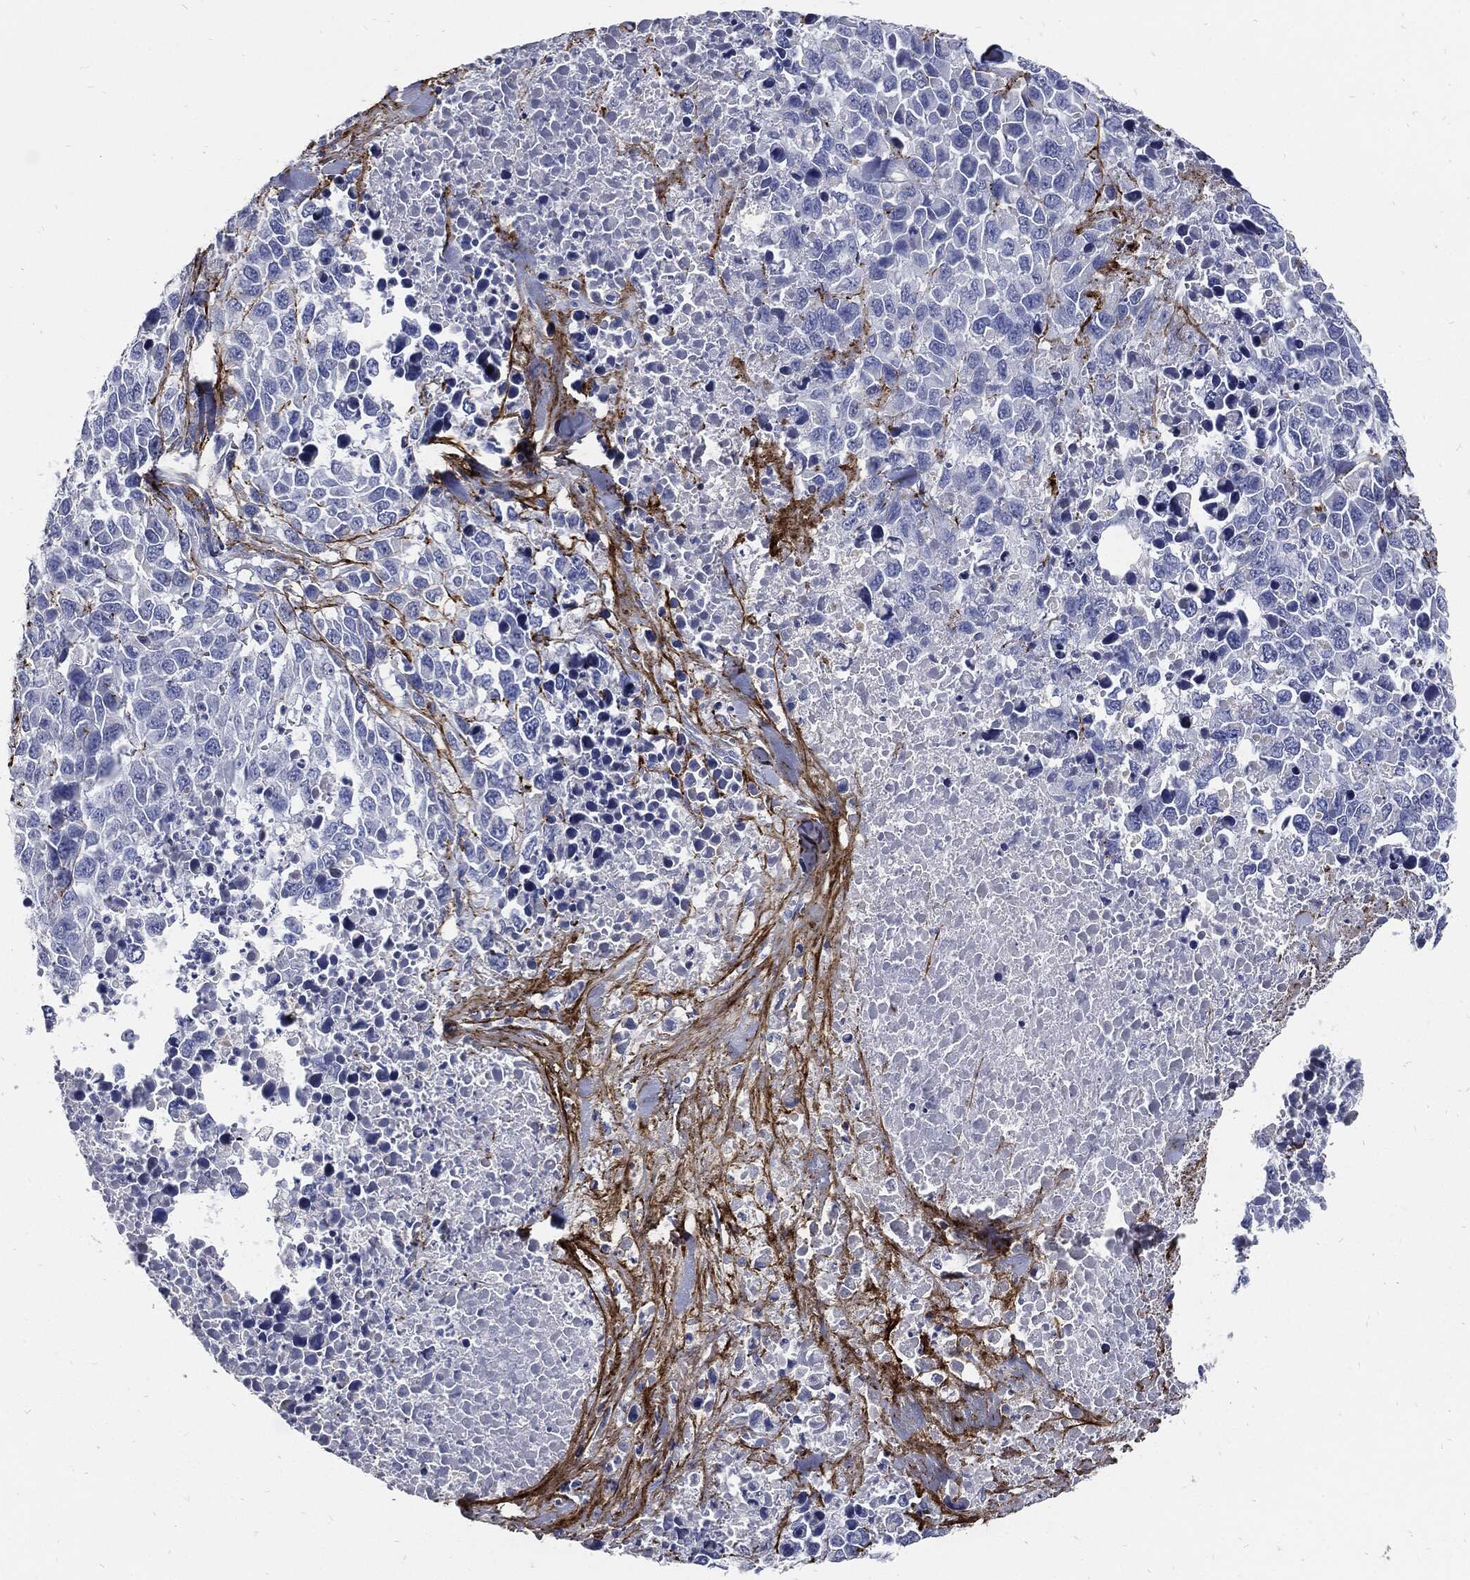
{"staining": {"intensity": "negative", "quantity": "none", "location": "none"}, "tissue": "melanoma", "cell_type": "Tumor cells", "image_type": "cancer", "snomed": [{"axis": "morphology", "description": "Malignant melanoma, Metastatic site"}, {"axis": "topography", "description": "Skin"}], "caption": "A histopathology image of malignant melanoma (metastatic site) stained for a protein exhibits no brown staining in tumor cells.", "gene": "FBN1", "patient": {"sex": "male", "age": 84}}